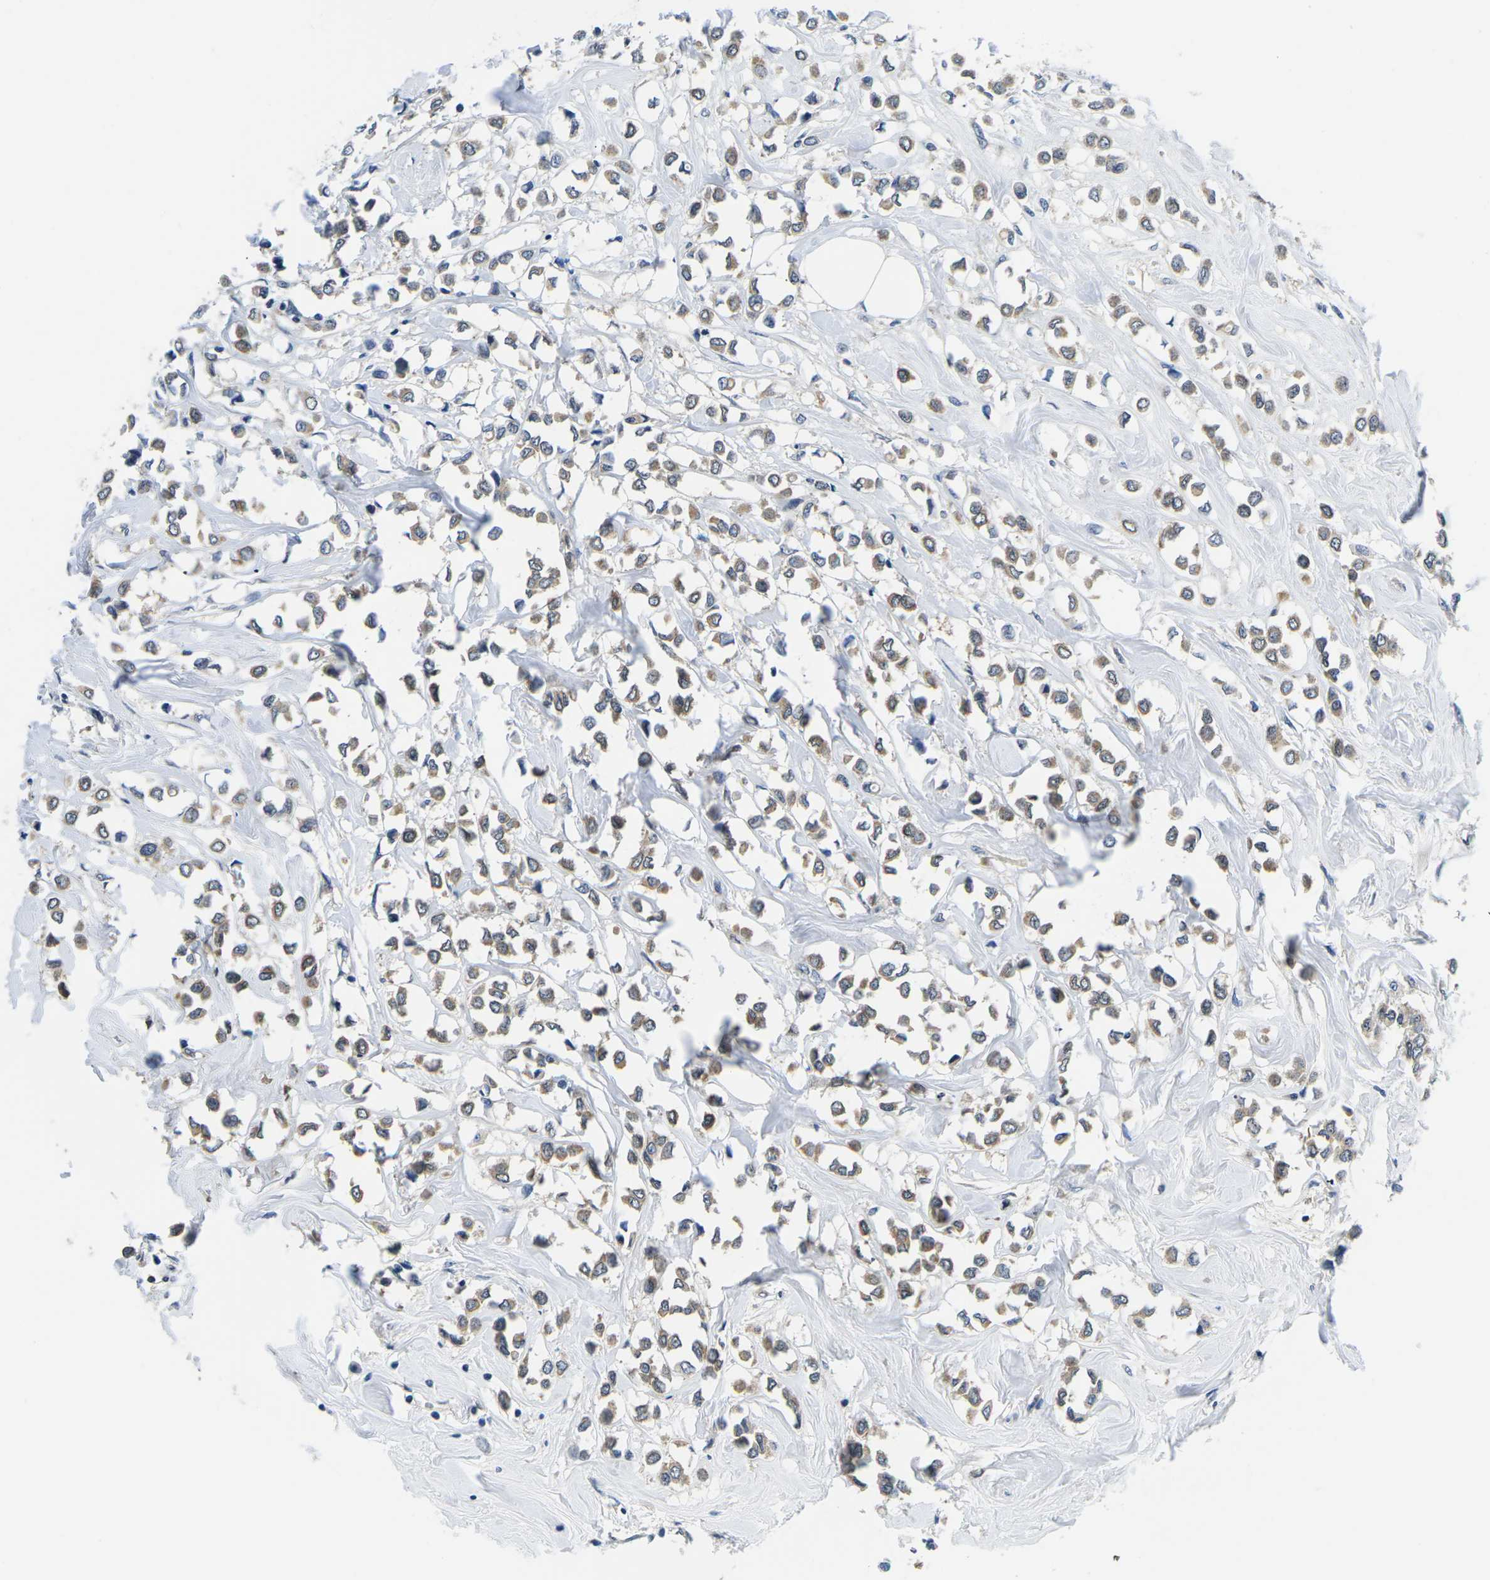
{"staining": {"intensity": "weak", "quantity": ">75%", "location": "cytoplasmic/membranous"}, "tissue": "breast cancer", "cell_type": "Tumor cells", "image_type": "cancer", "snomed": [{"axis": "morphology", "description": "Lobular carcinoma"}, {"axis": "topography", "description": "Breast"}], "caption": "A brown stain labels weak cytoplasmic/membranous positivity of a protein in breast cancer (lobular carcinoma) tumor cells.", "gene": "GSK3B", "patient": {"sex": "female", "age": 51}}